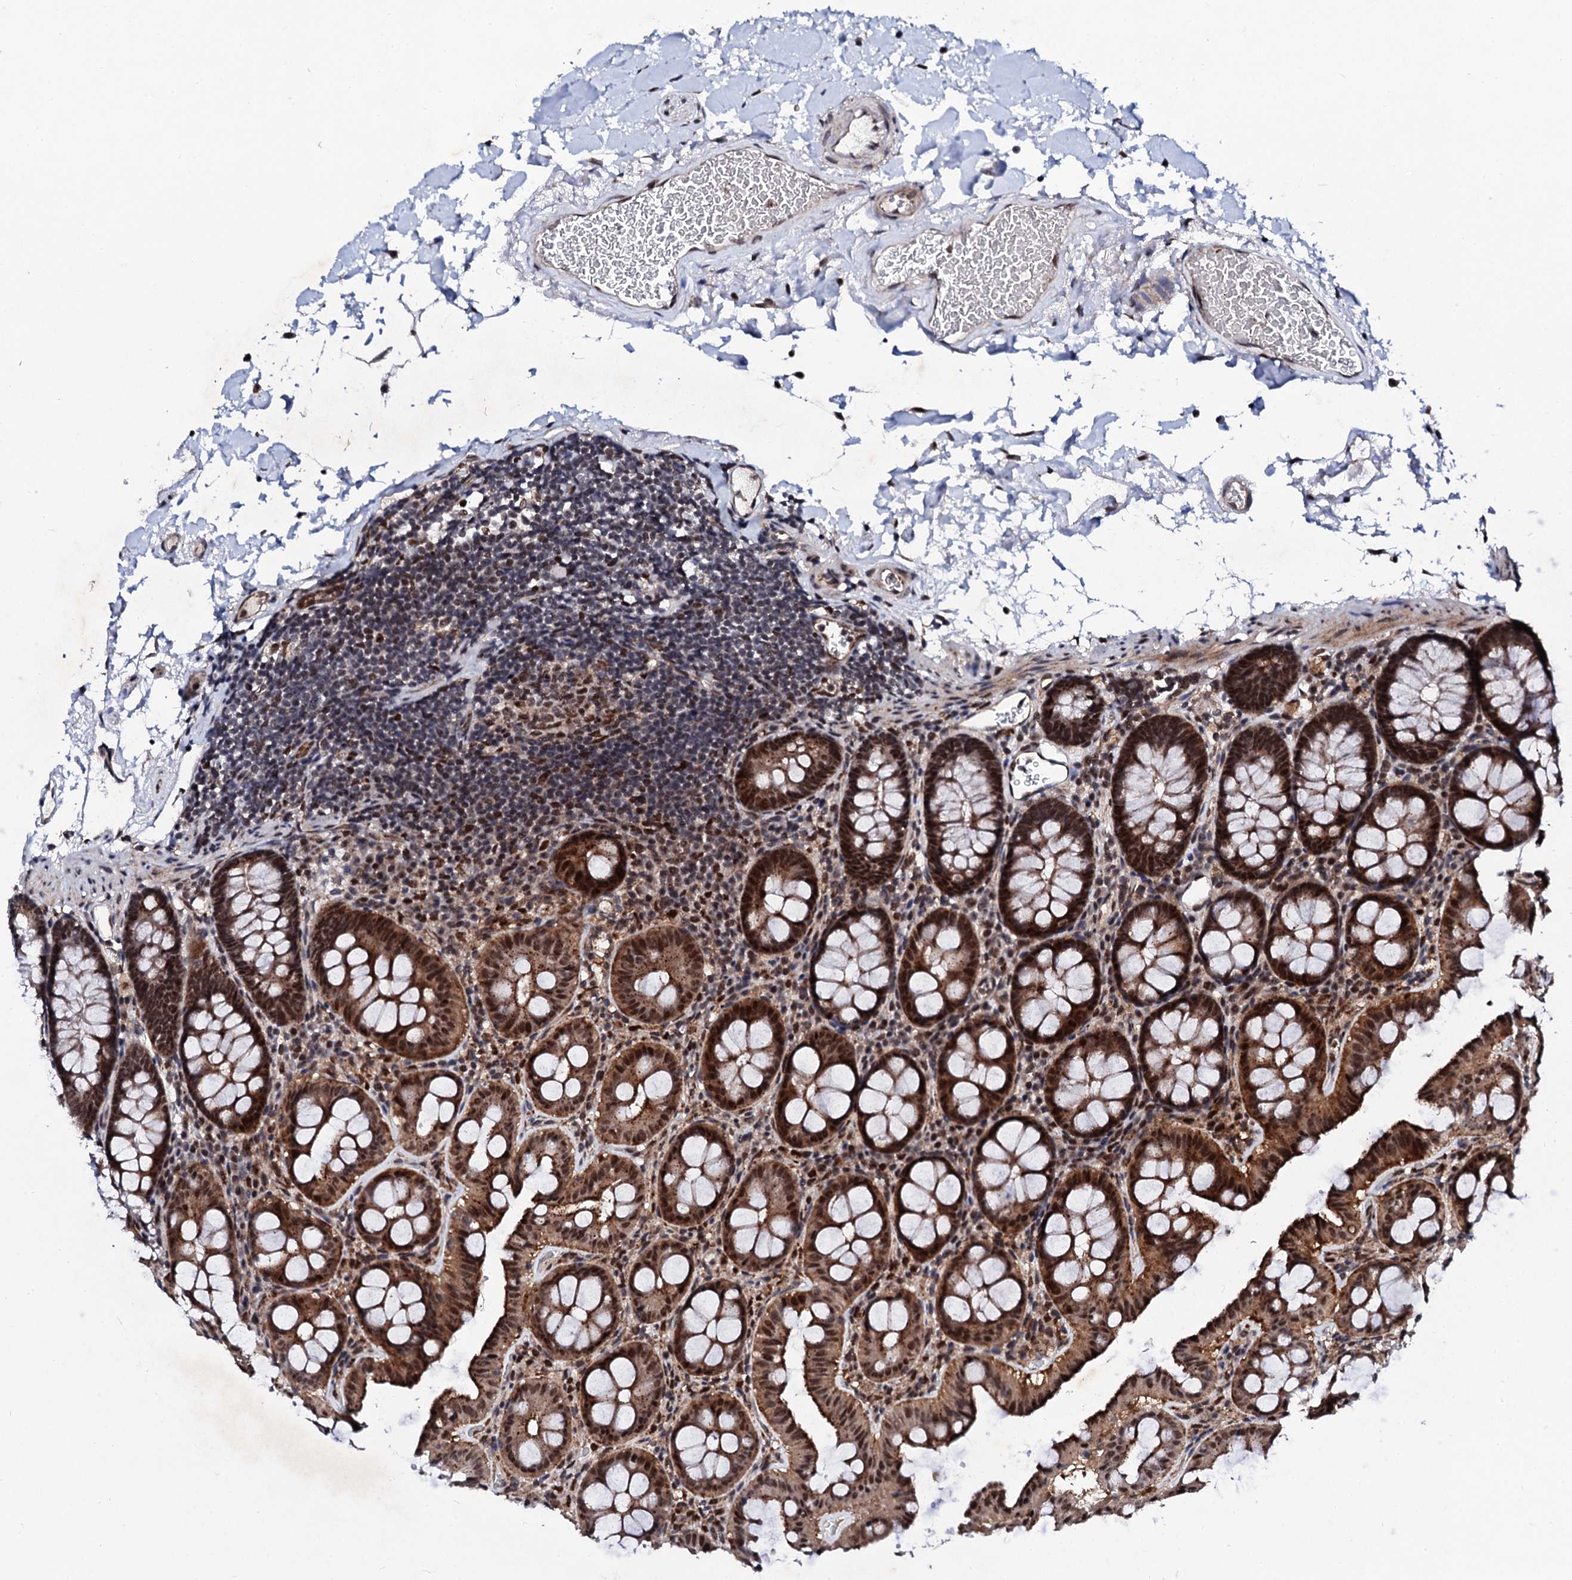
{"staining": {"intensity": "moderate", "quantity": ">75%", "location": "cytoplasmic/membranous,nuclear"}, "tissue": "colon", "cell_type": "Endothelial cells", "image_type": "normal", "snomed": [{"axis": "morphology", "description": "Normal tissue, NOS"}, {"axis": "topography", "description": "Colon"}], "caption": "Human colon stained with a brown dye displays moderate cytoplasmic/membranous,nuclear positive positivity in approximately >75% of endothelial cells.", "gene": "CSTF3", "patient": {"sex": "male", "age": 75}}